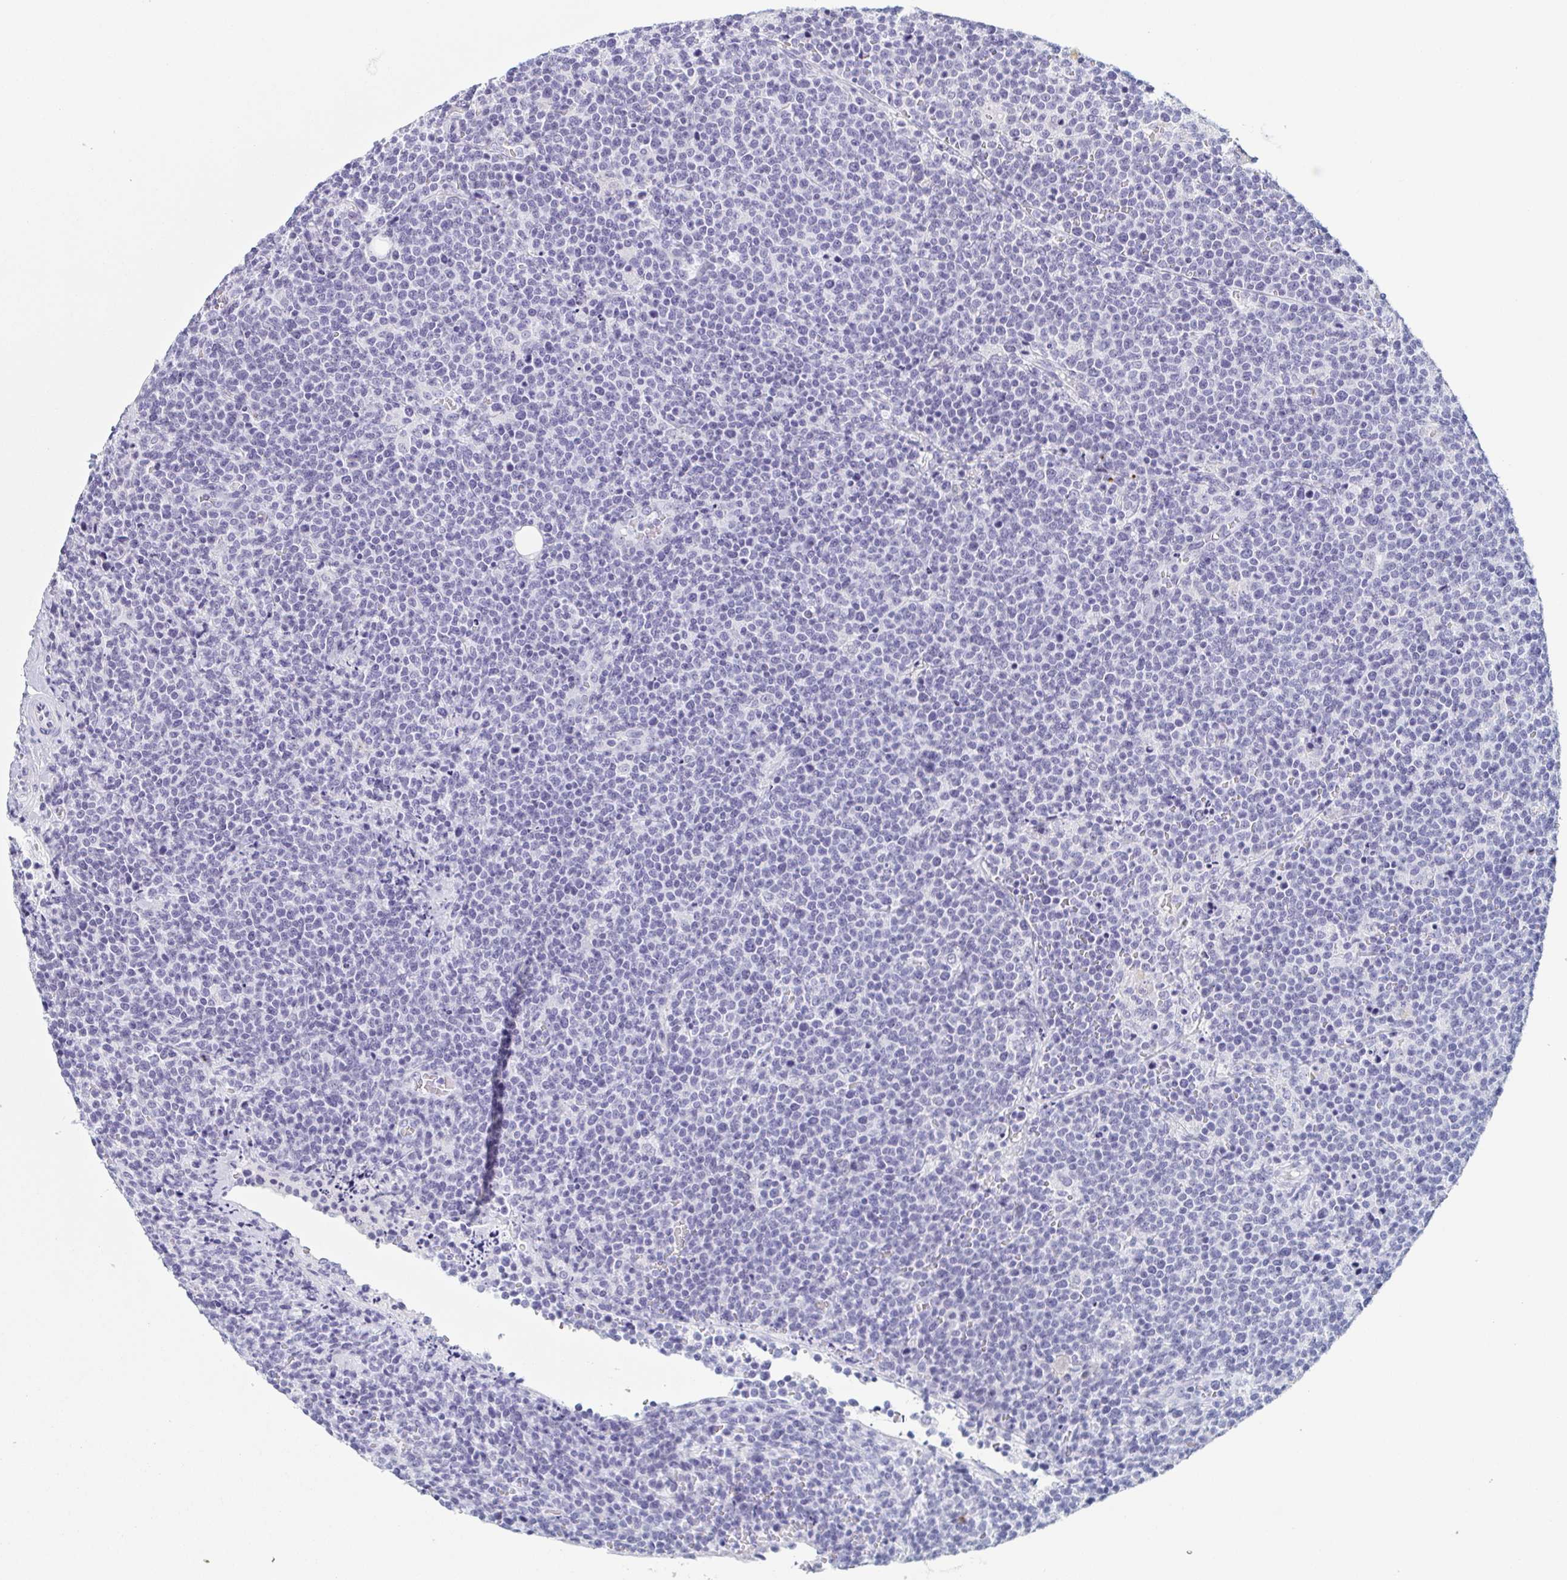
{"staining": {"intensity": "negative", "quantity": "none", "location": "none"}, "tissue": "lymphoma", "cell_type": "Tumor cells", "image_type": "cancer", "snomed": [{"axis": "morphology", "description": "Malignant lymphoma, non-Hodgkin's type, High grade"}, {"axis": "topography", "description": "Lymph node"}], "caption": "The immunohistochemistry (IHC) photomicrograph has no significant expression in tumor cells of high-grade malignant lymphoma, non-Hodgkin's type tissue. (Stains: DAB immunohistochemistry (IHC) with hematoxylin counter stain, Microscopy: brightfield microscopy at high magnification).", "gene": "REG4", "patient": {"sex": "male", "age": 61}}